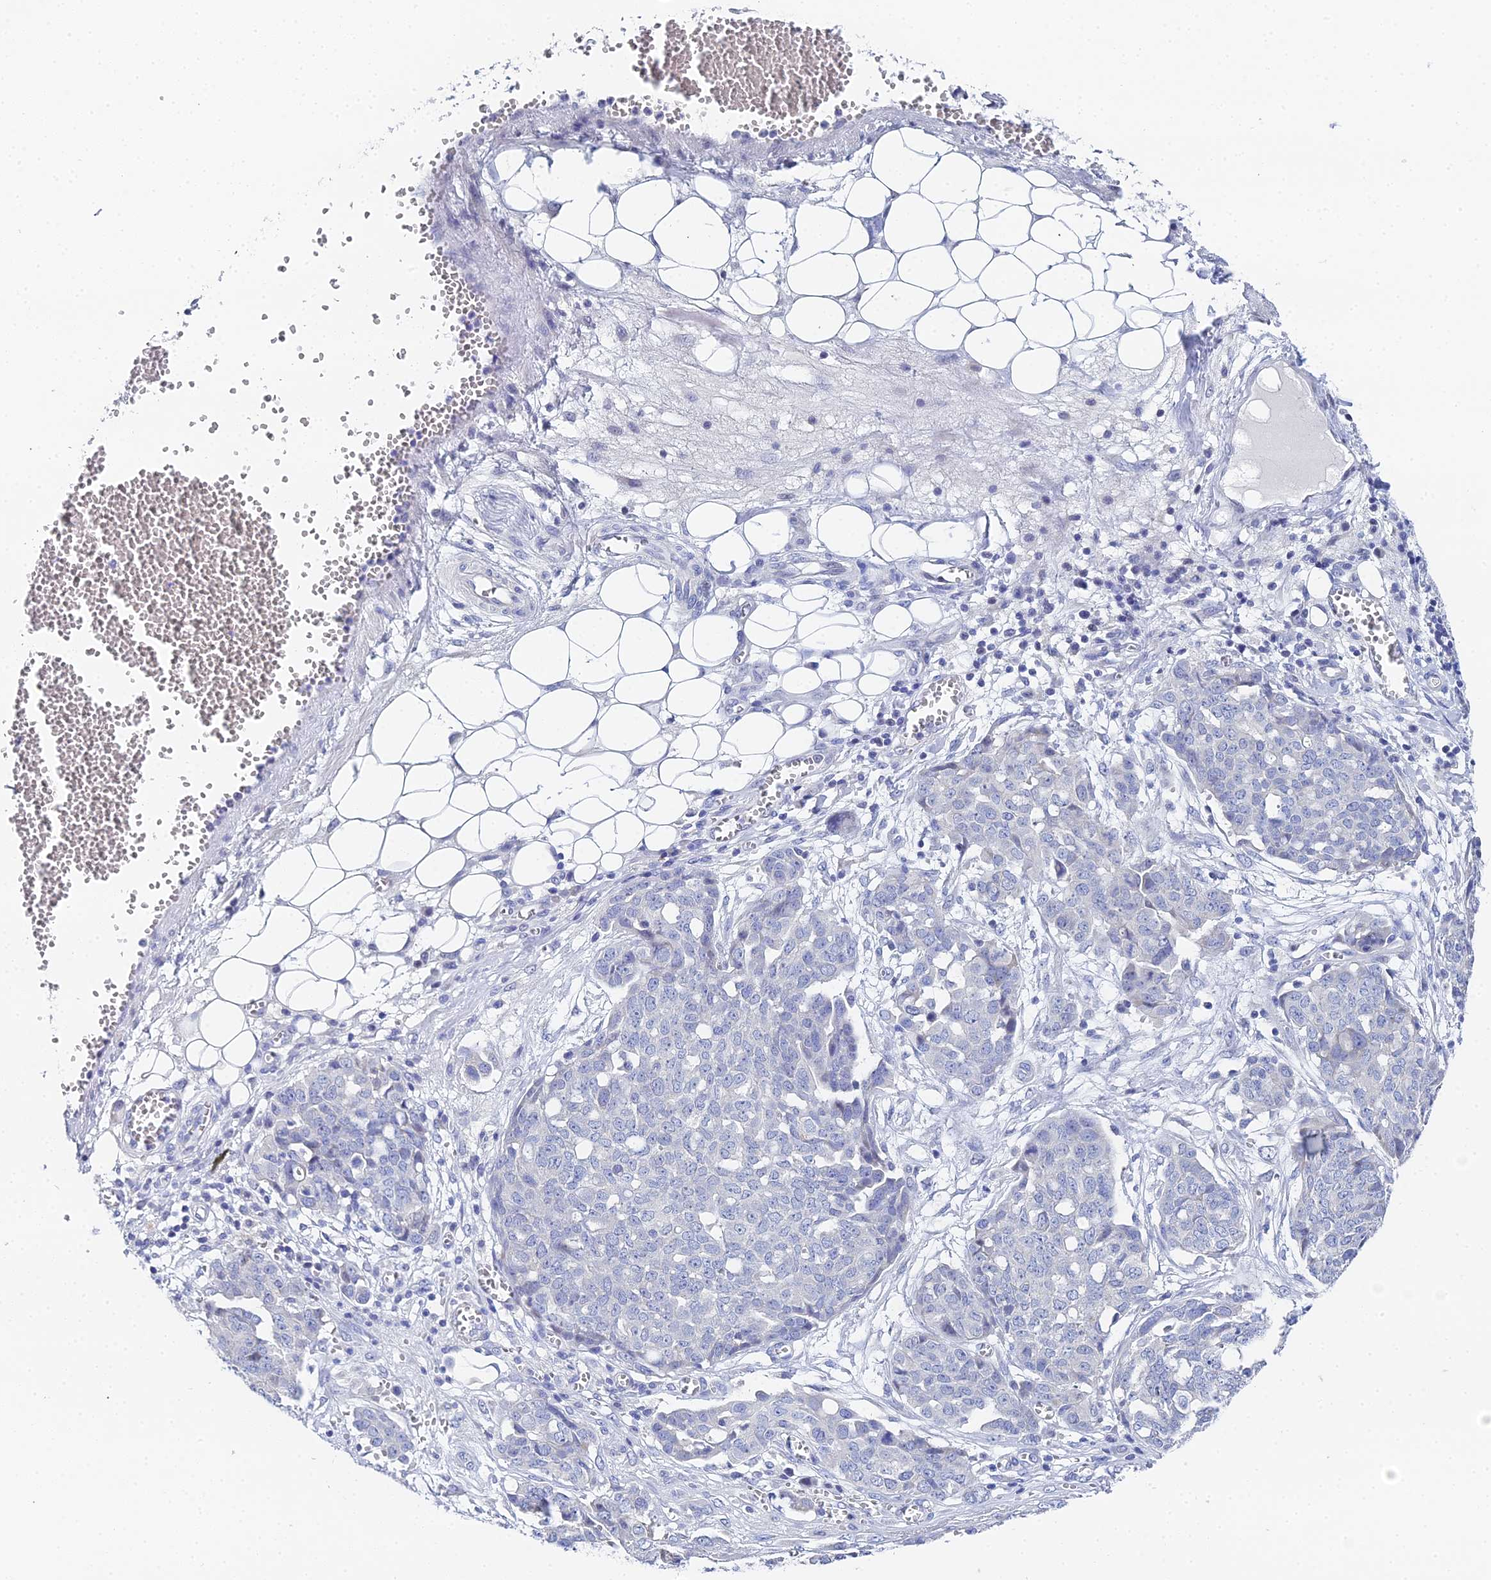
{"staining": {"intensity": "negative", "quantity": "none", "location": "none"}, "tissue": "ovarian cancer", "cell_type": "Tumor cells", "image_type": "cancer", "snomed": [{"axis": "morphology", "description": "Cystadenocarcinoma, serous, NOS"}, {"axis": "topography", "description": "Soft tissue"}, {"axis": "topography", "description": "Ovary"}], "caption": "The immunohistochemistry histopathology image has no significant expression in tumor cells of ovarian serous cystadenocarcinoma tissue.", "gene": "OCM", "patient": {"sex": "female", "age": 57}}